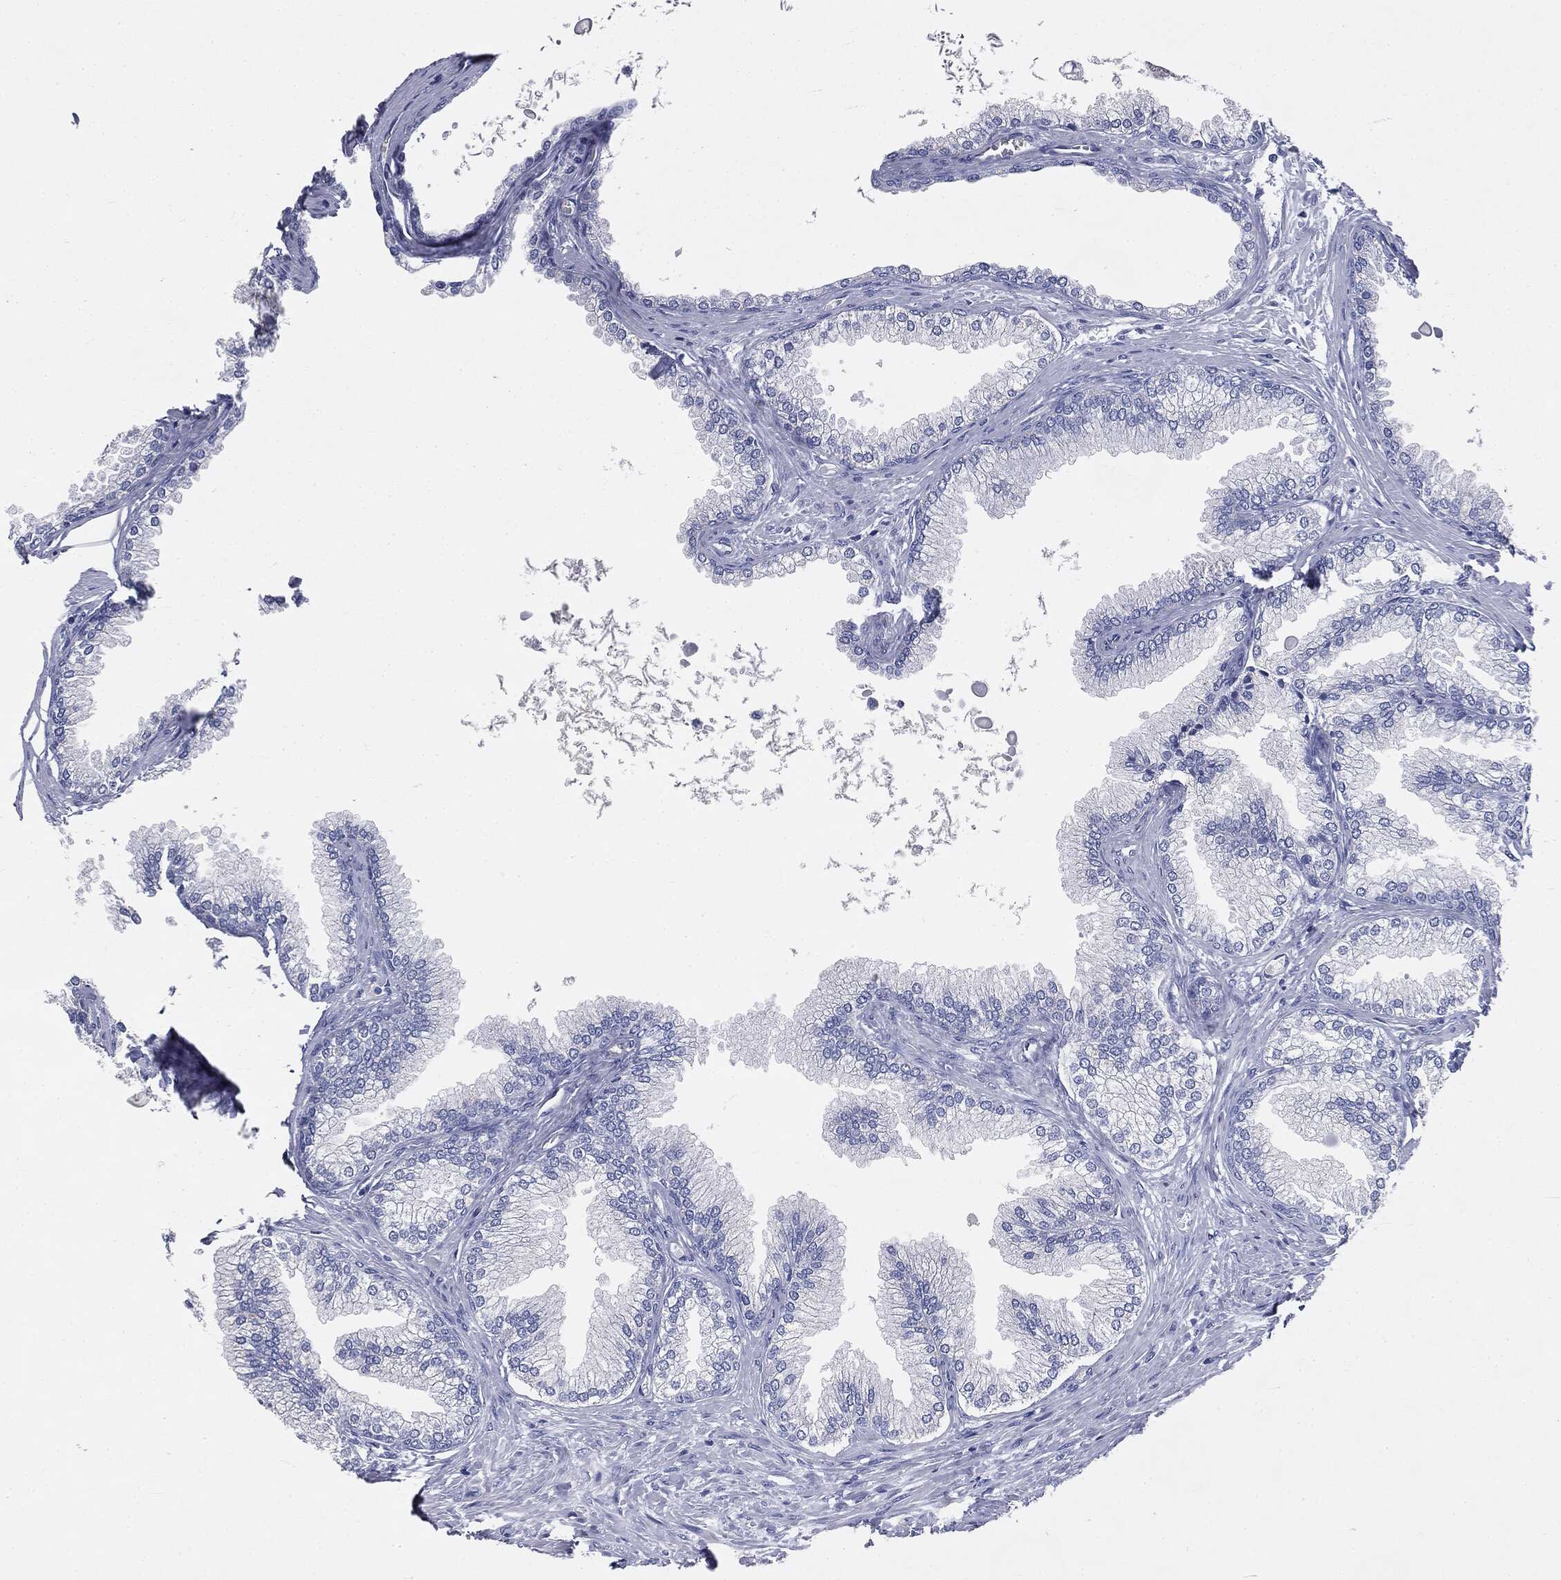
{"staining": {"intensity": "negative", "quantity": "none", "location": "none"}, "tissue": "prostate", "cell_type": "Glandular cells", "image_type": "normal", "snomed": [{"axis": "morphology", "description": "Normal tissue, NOS"}, {"axis": "topography", "description": "Prostate"}], "caption": "DAB (3,3'-diaminobenzidine) immunohistochemical staining of unremarkable prostate exhibits no significant staining in glandular cells.", "gene": "MUC5AC", "patient": {"sex": "male", "age": 72}}